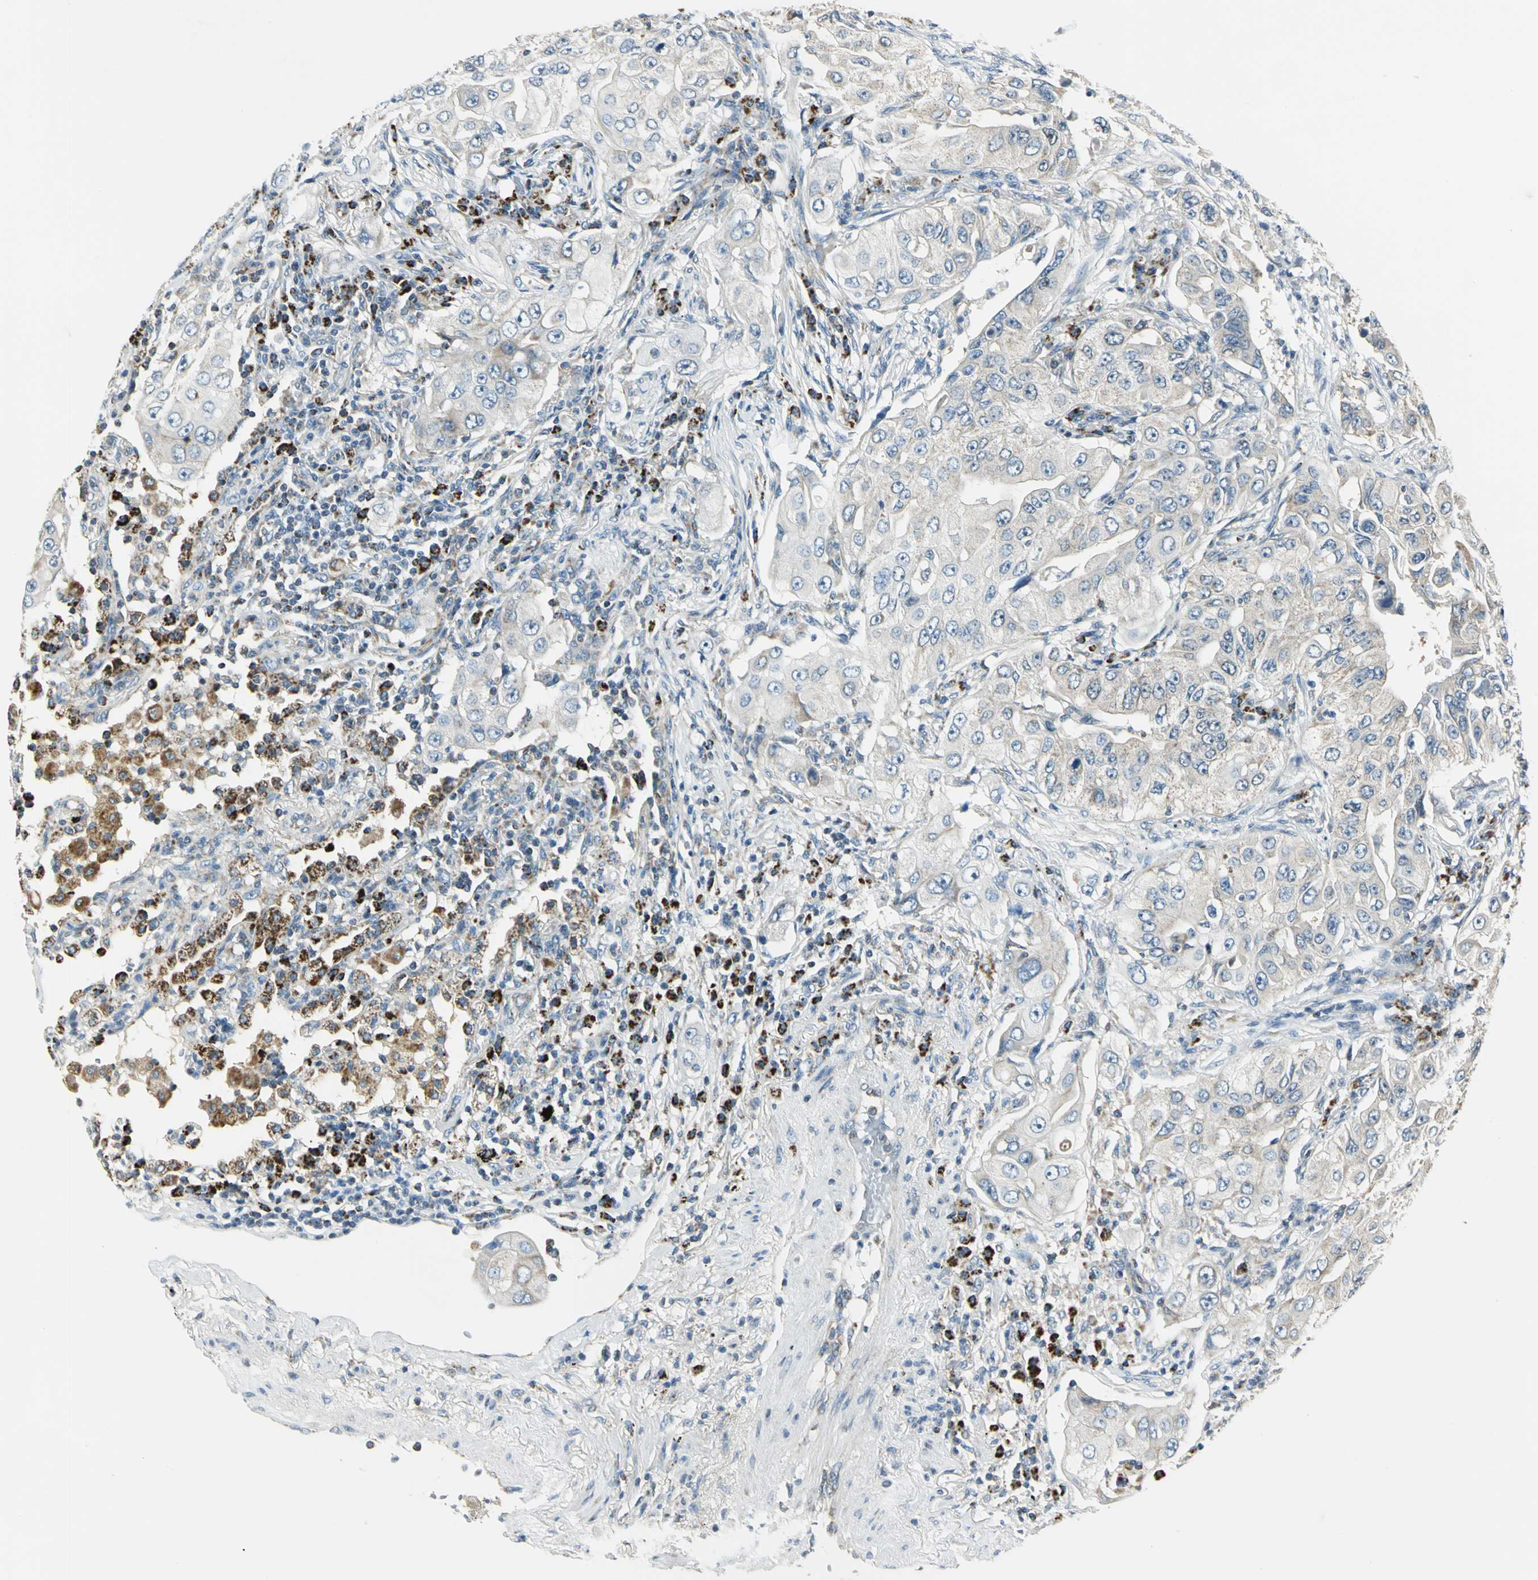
{"staining": {"intensity": "weak", "quantity": "<25%", "location": "cytoplasmic/membranous"}, "tissue": "lung cancer", "cell_type": "Tumor cells", "image_type": "cancer", "snomed": [{"axis": "morphology", "description": "Adenocarcinoma, NOS"}, {"axis": "topography", "description": "Lung"}], "caption": "The immunohistochemistry (IHC) histopathology image has no significant expression in tumor cells of lung cancer tissue. The staining was performed using DAB (3,3'-diaminobenzidine) to visualize the protein expression in brown, while the nuclei were stained in blue with hematoxylin (Magnification: 20x).", "gene": "ACADM", "patient": {"sex": "male", "age": 84}}